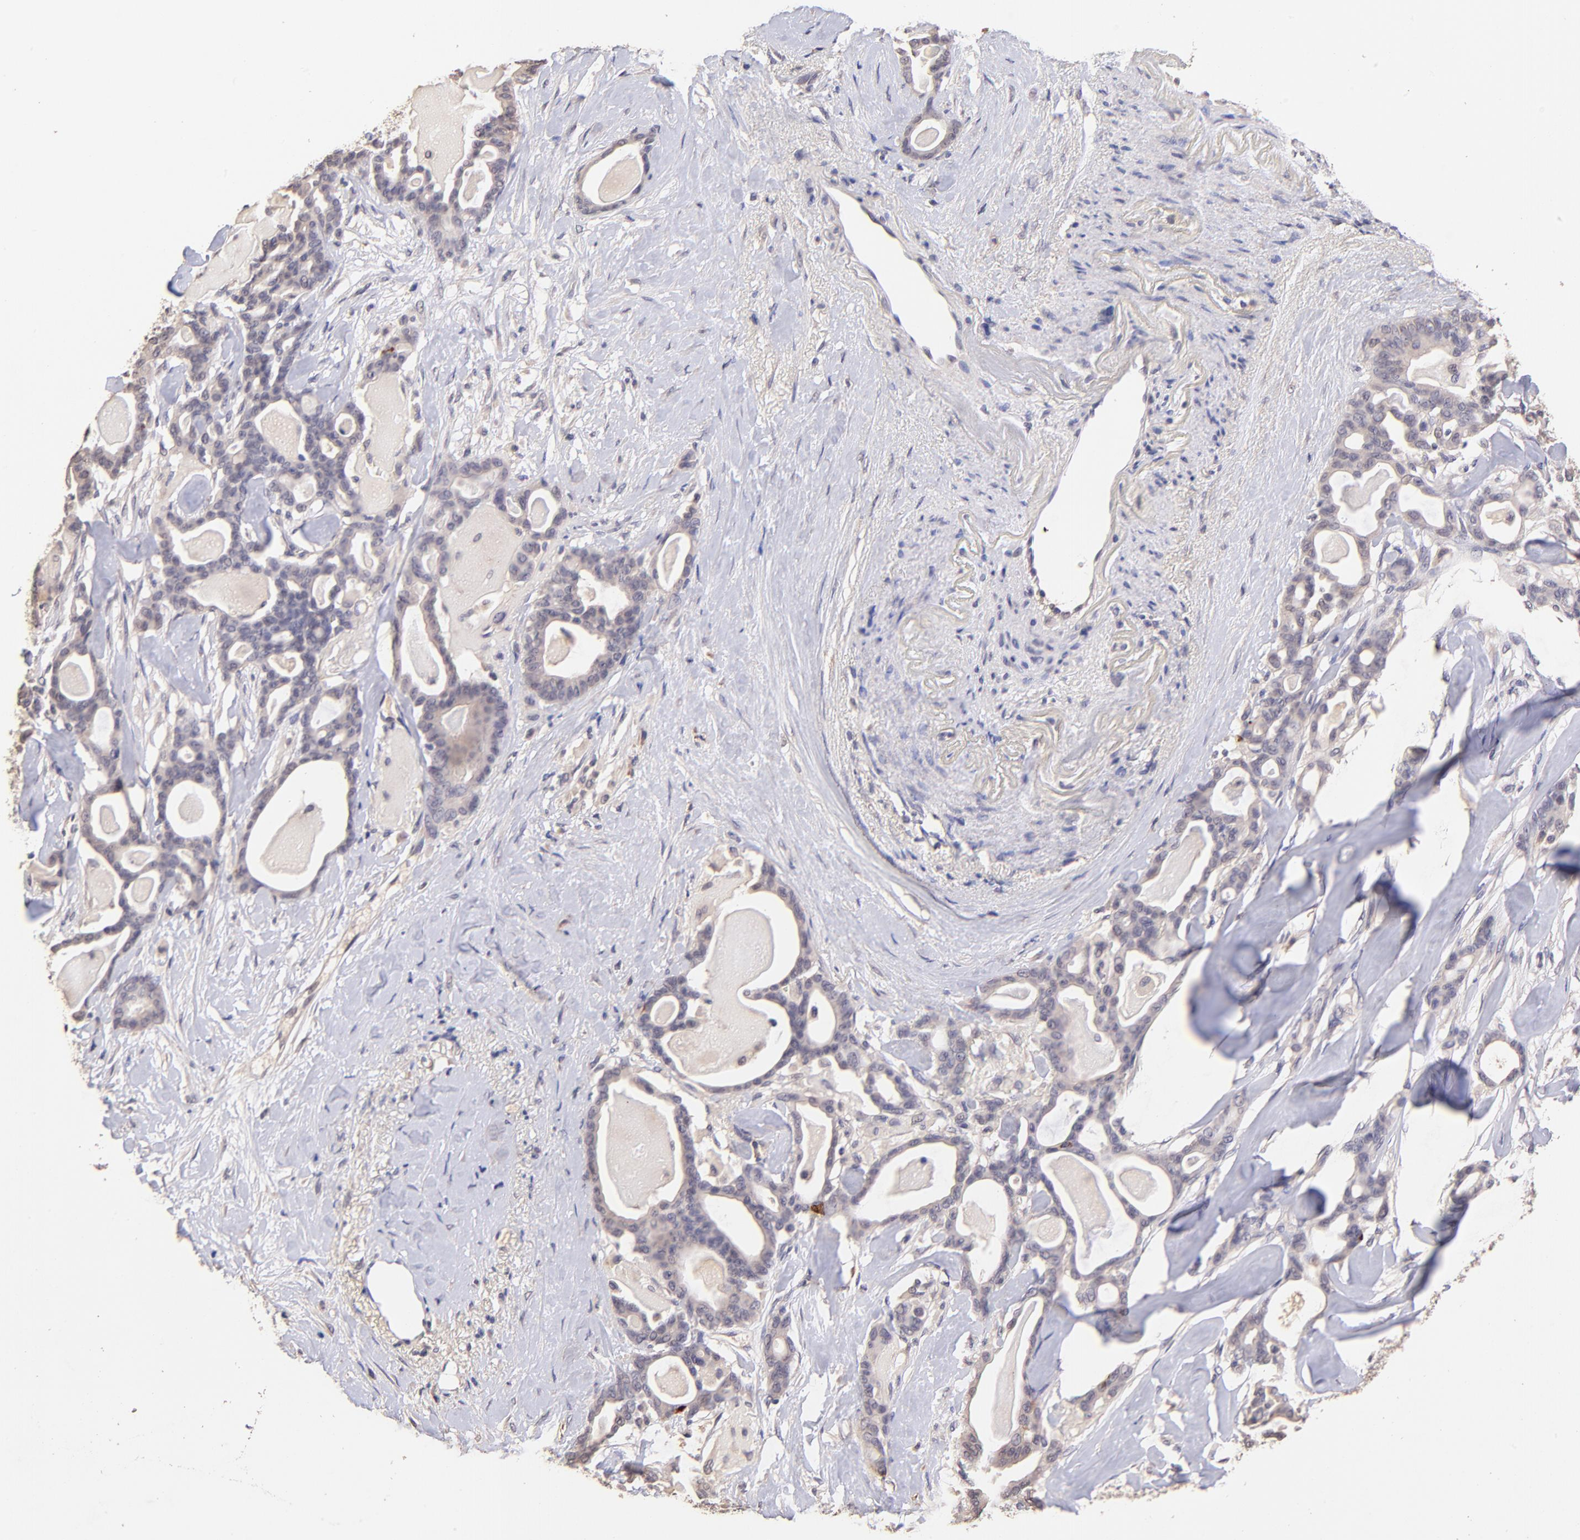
{"staining": {"intensity": "moderate", "quantity": "<25%", "location": "cytoplasmic/membranous"}, "tissue": "pancreatic cancer", "cell_type": "Tumor cells", "image_type": "cancer", "snomed": [{"axis": "morphology", "description": "Adenocarcinoma, NOS"}, {"axis": "topography", "description": "Pancreas"}], "caption": "The photomicrograph exhibits immunohistochemical staining of pancreatic cancer (adenocarcinoma). There is moderate cytoplasmic/membranous positivity is appreciated in about <25% of tumor cells. The staining was performed using DAB to visualize the protein expression in brown, while the nuclei were stained in blue with hematoxylin (Magnification: 20x).", "gene": "RNASEL", "patient": {"sex": "male", "age": 63}}